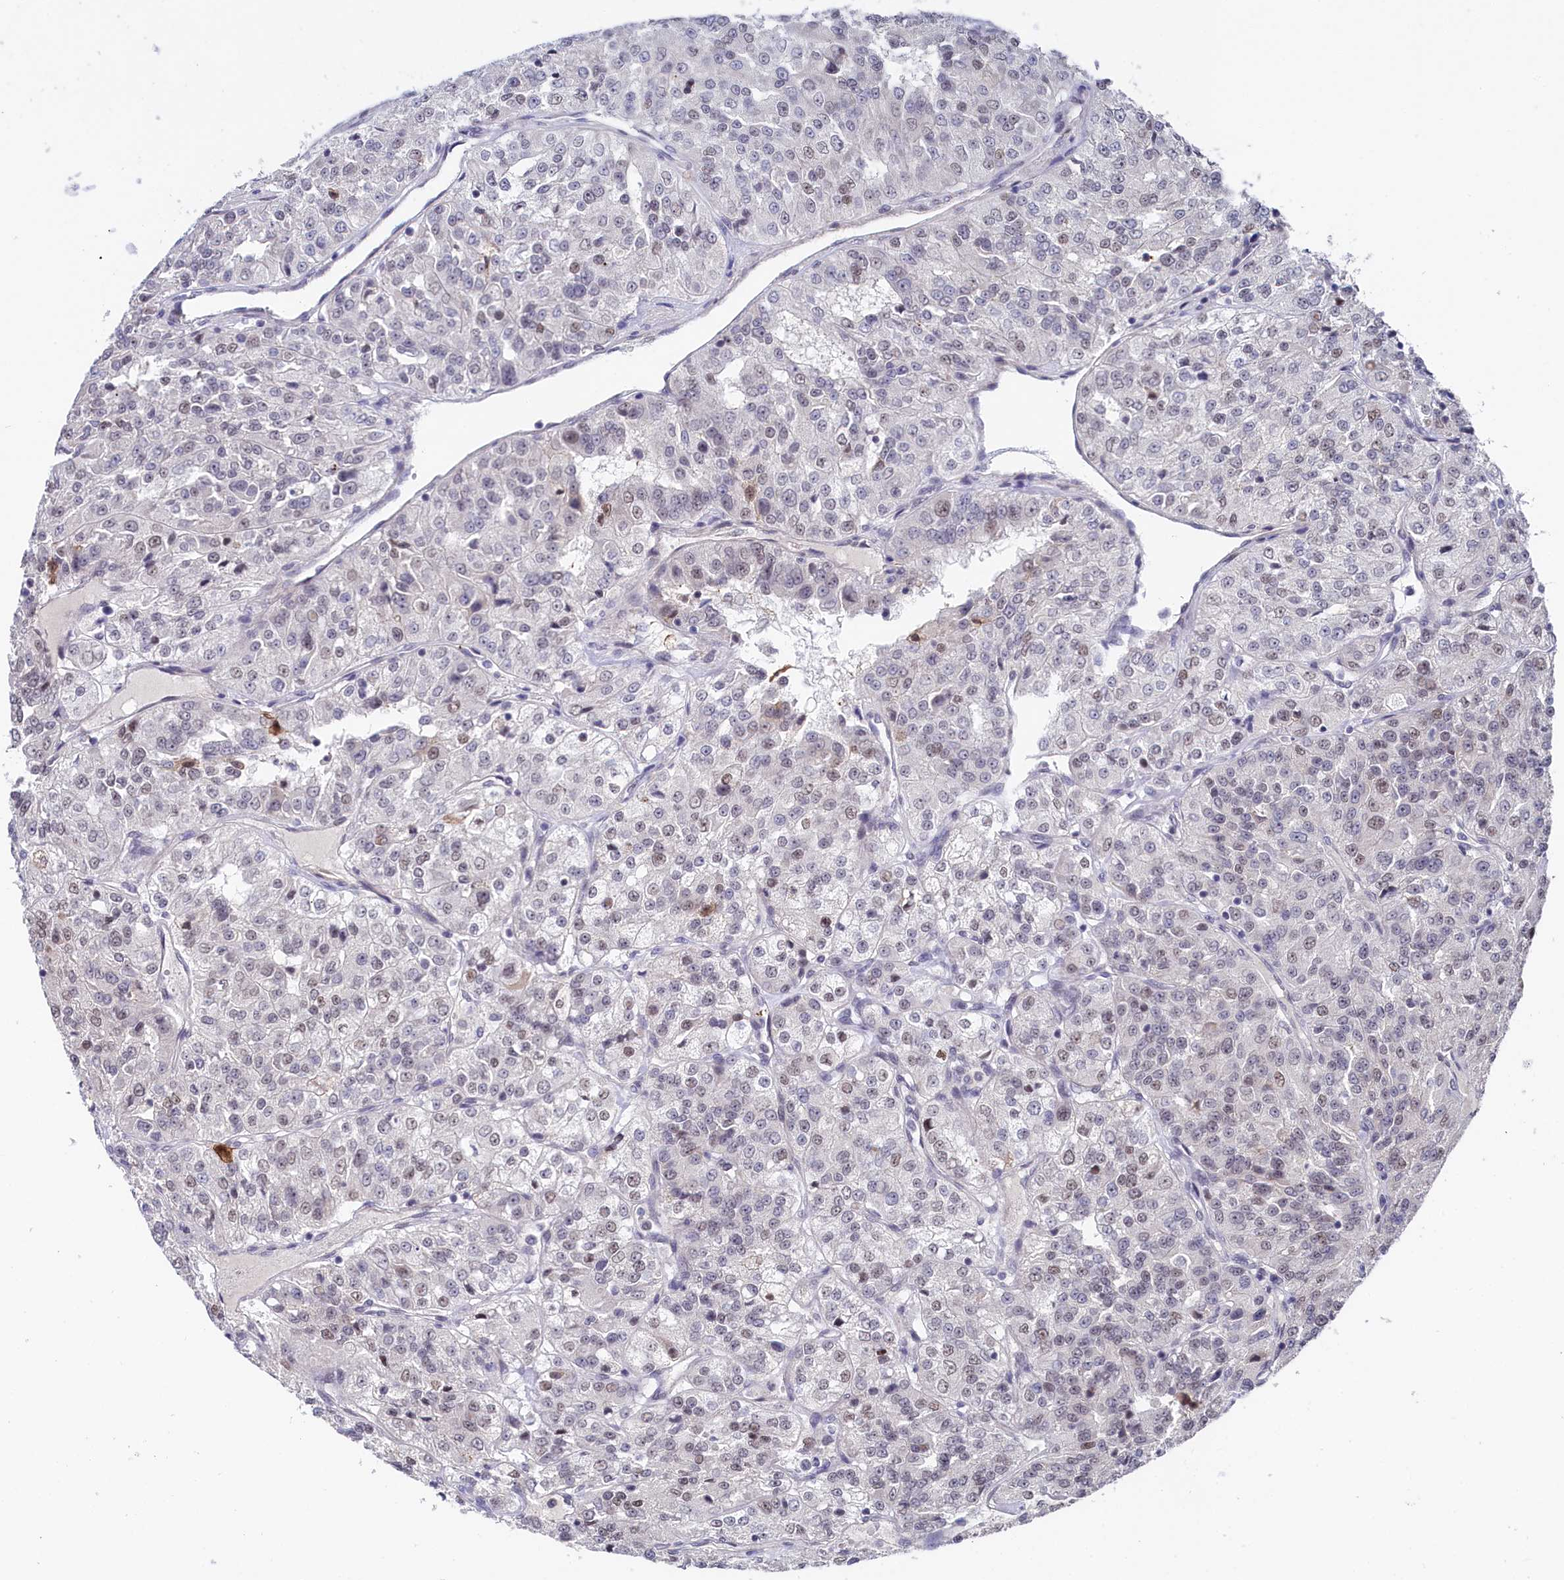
{"staining": {"intensity": "negative", "quantity": "none", "location": "none"}, "tissue": "renal cancer", "cell_type": "Tumor cells", "image_type": "cancer", "snomed": [{"axis": "morphology", "description": "Adenocarcinoma, NOS"}, {"axis": "topography", "description": "Kidney"}], "caption": "Immunohistochemistry (IHC) of human renal adenocarcinoma demonstrates no positivity in tumor cells.", "gene": "TIGD4", "patient": {"sex": "female", "age": 63}}